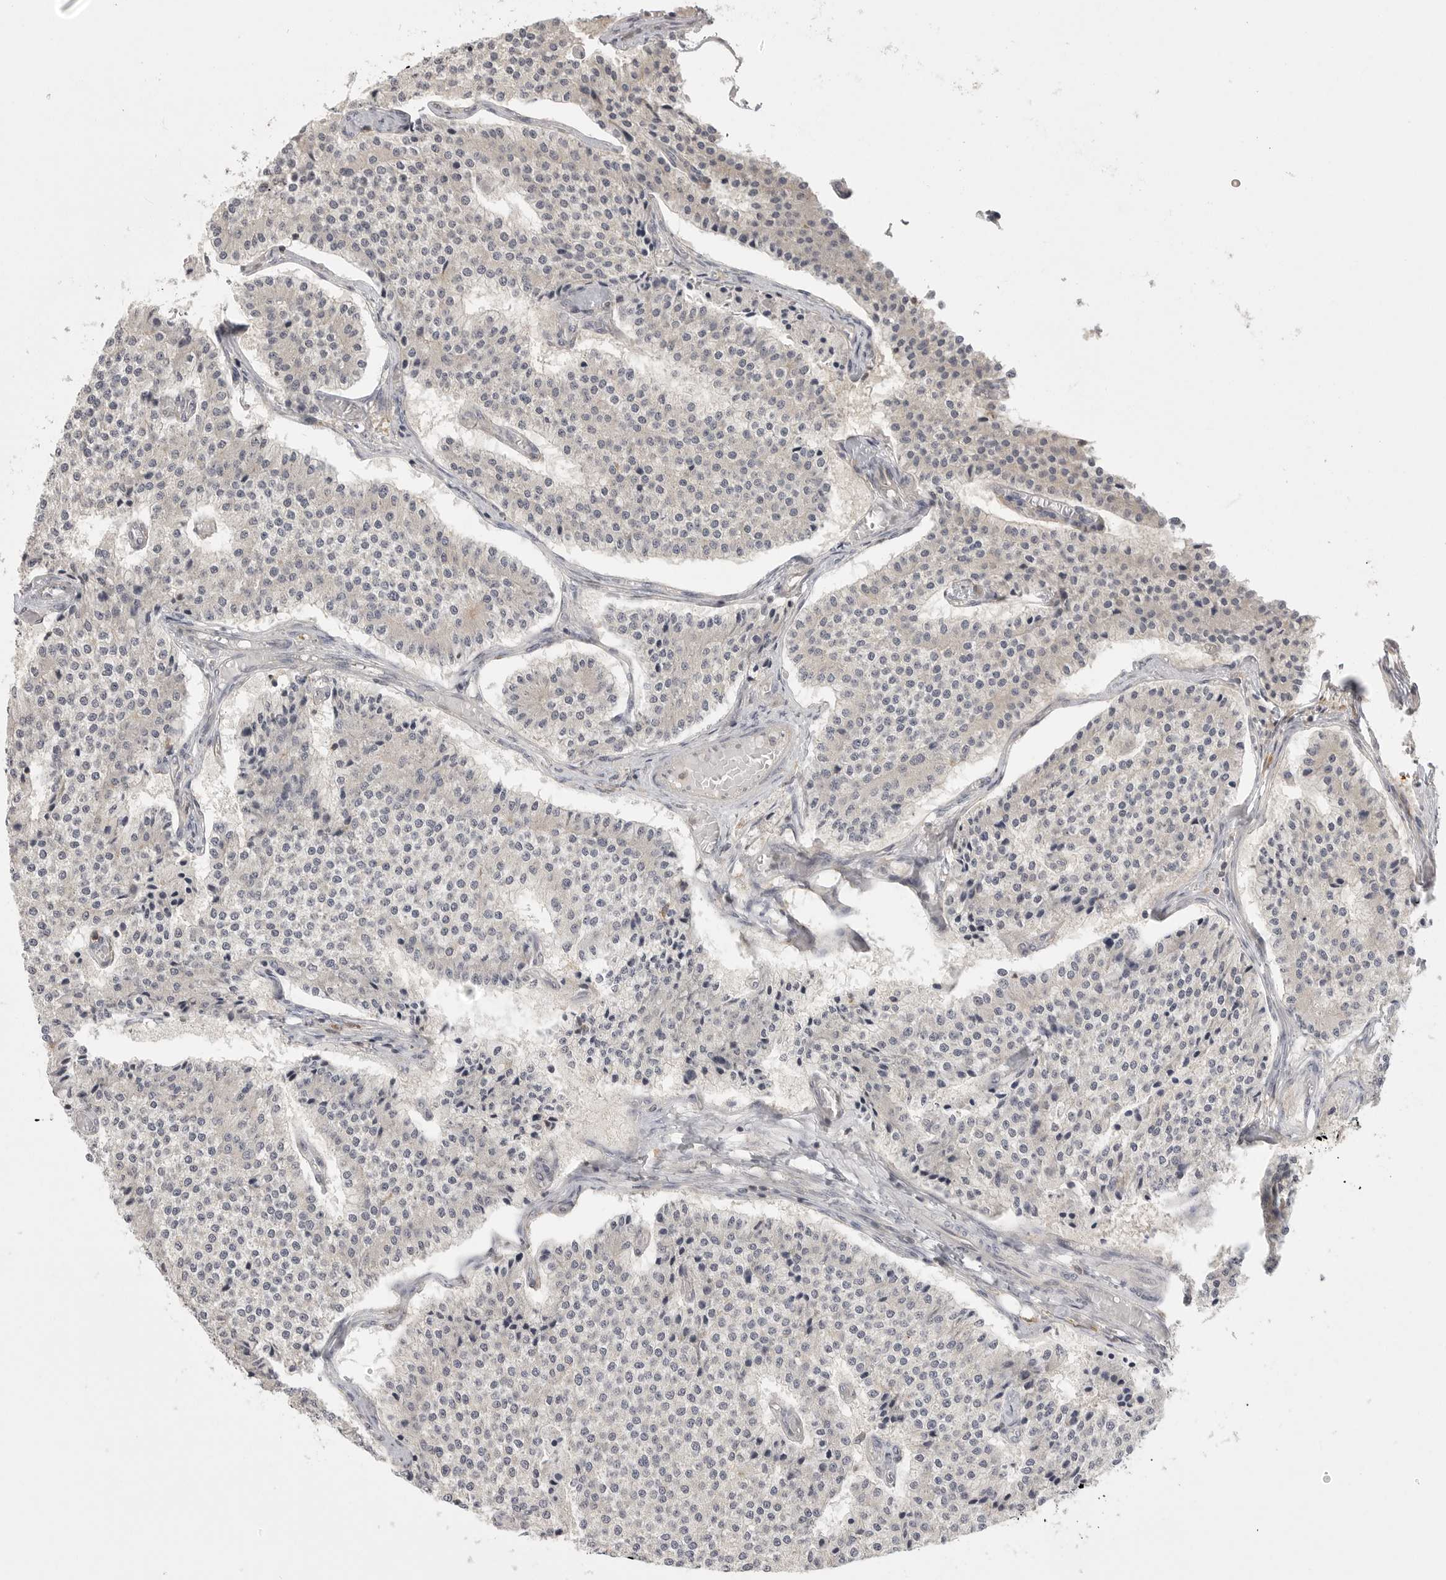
{"staining": {"intensity": "negative", "quantity": "none", "location": "none"}, "tissue": "carcinoid", "cell_type": "Tumor cells", "image_type": "cancer", "snomed": [{"axis": "morphology", "description": "Carcinoid, malignant, NOS"}, {"axis": "topography", "description": "Colon"}], "caption": "An IHC image of carcinoid is shown. There is no staining in tumor cells of carcinoid.", "gene": "DBNL", "patient": {"sex": "female", "age": 52}}